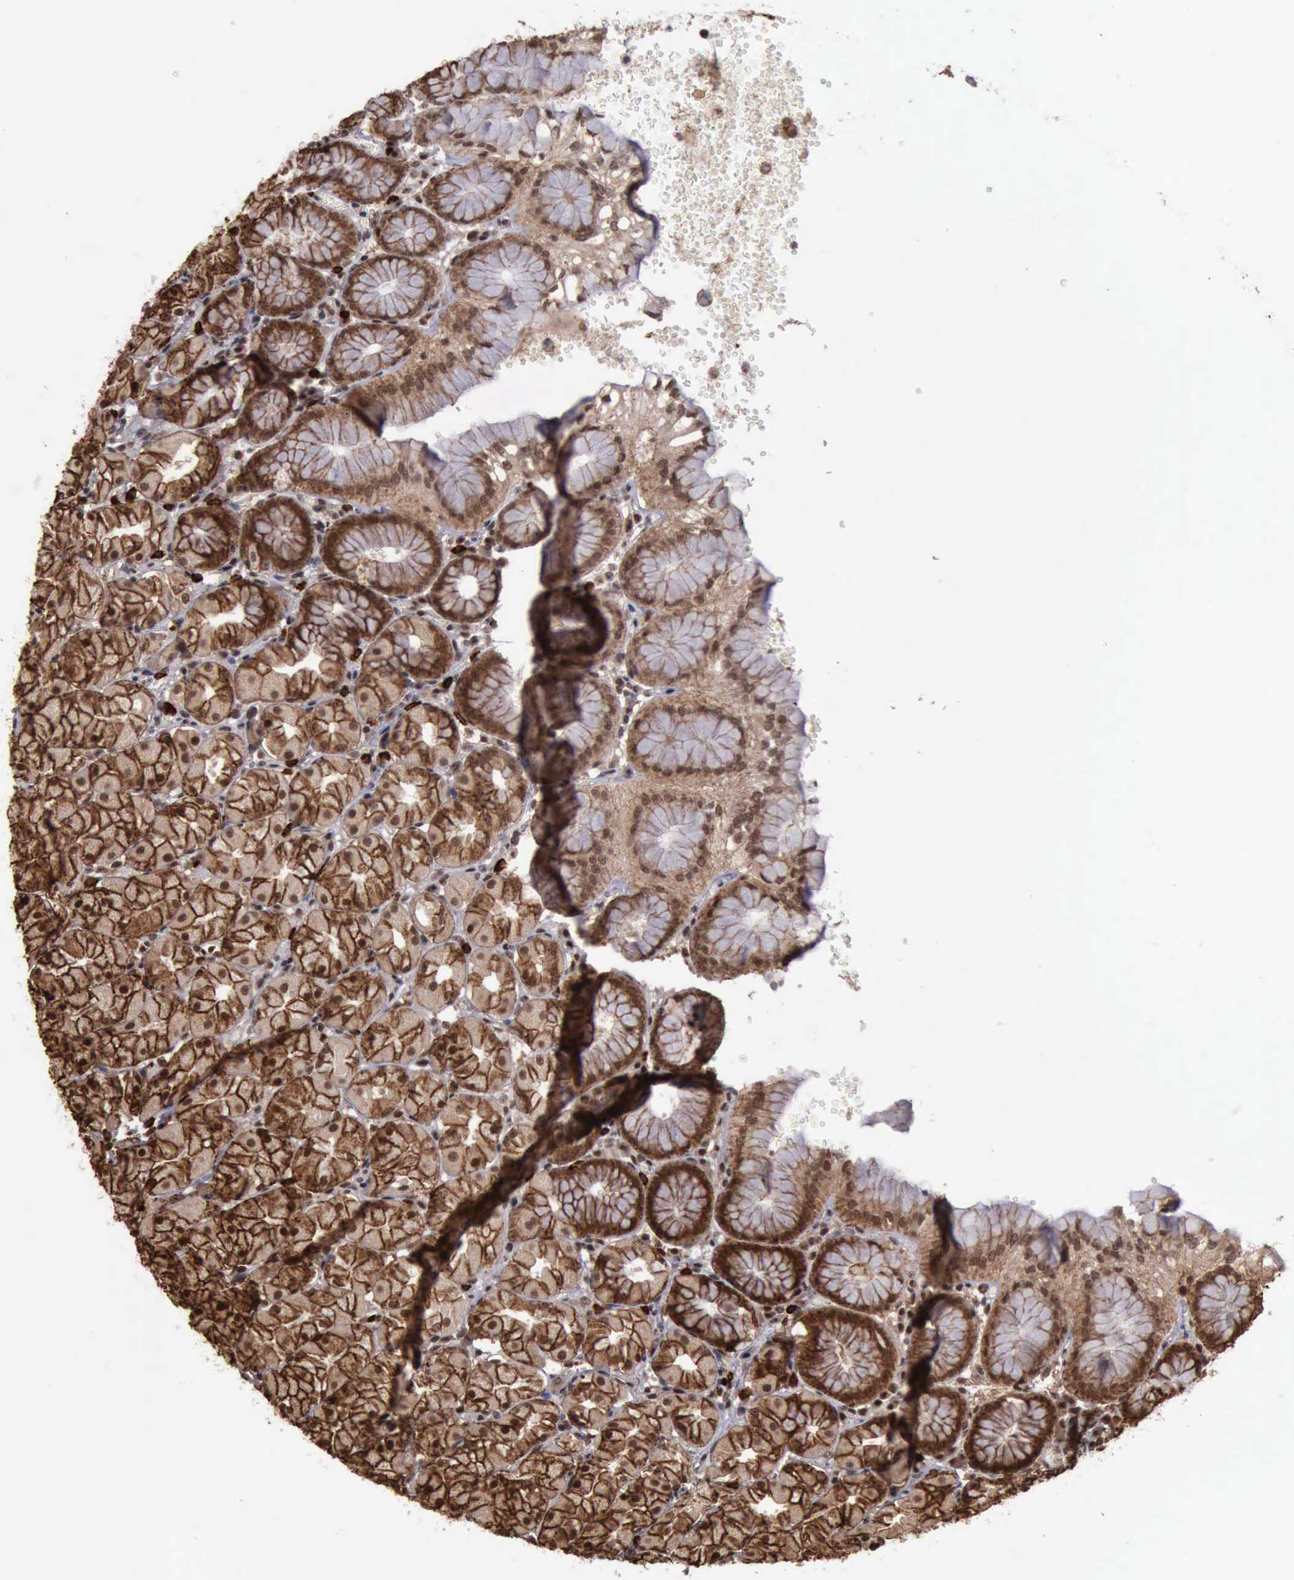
{"staining": {"intensity": "strong", "quantity": ">75%", "location": "cytoplasmic/membranous,nuclear"}, "tissue": "stomach", "cell_type": "Glandular cells", "image_type": "normal", "snomed": [{"axis": "morphology", "description": "Normal tissue, NOS"}, {"axis": "topography", "description": "Stomach, upper"}, {"axis": "topography", "description": "Stomach"}], "caption": "Immunohistochemistry (DAB (3,3'-diaminobenzidine)) staining of benign stomach reveals strong cytoplasmic/membranous,nuclear protein expression in about >75% of glandular cells. (Stains: DAB in brown, nuclei in blue, Microscopy: brightfield microscopy at high magnification).", "gene": "TRMT2A", "patient": {"sex": "male", "age": 76}}